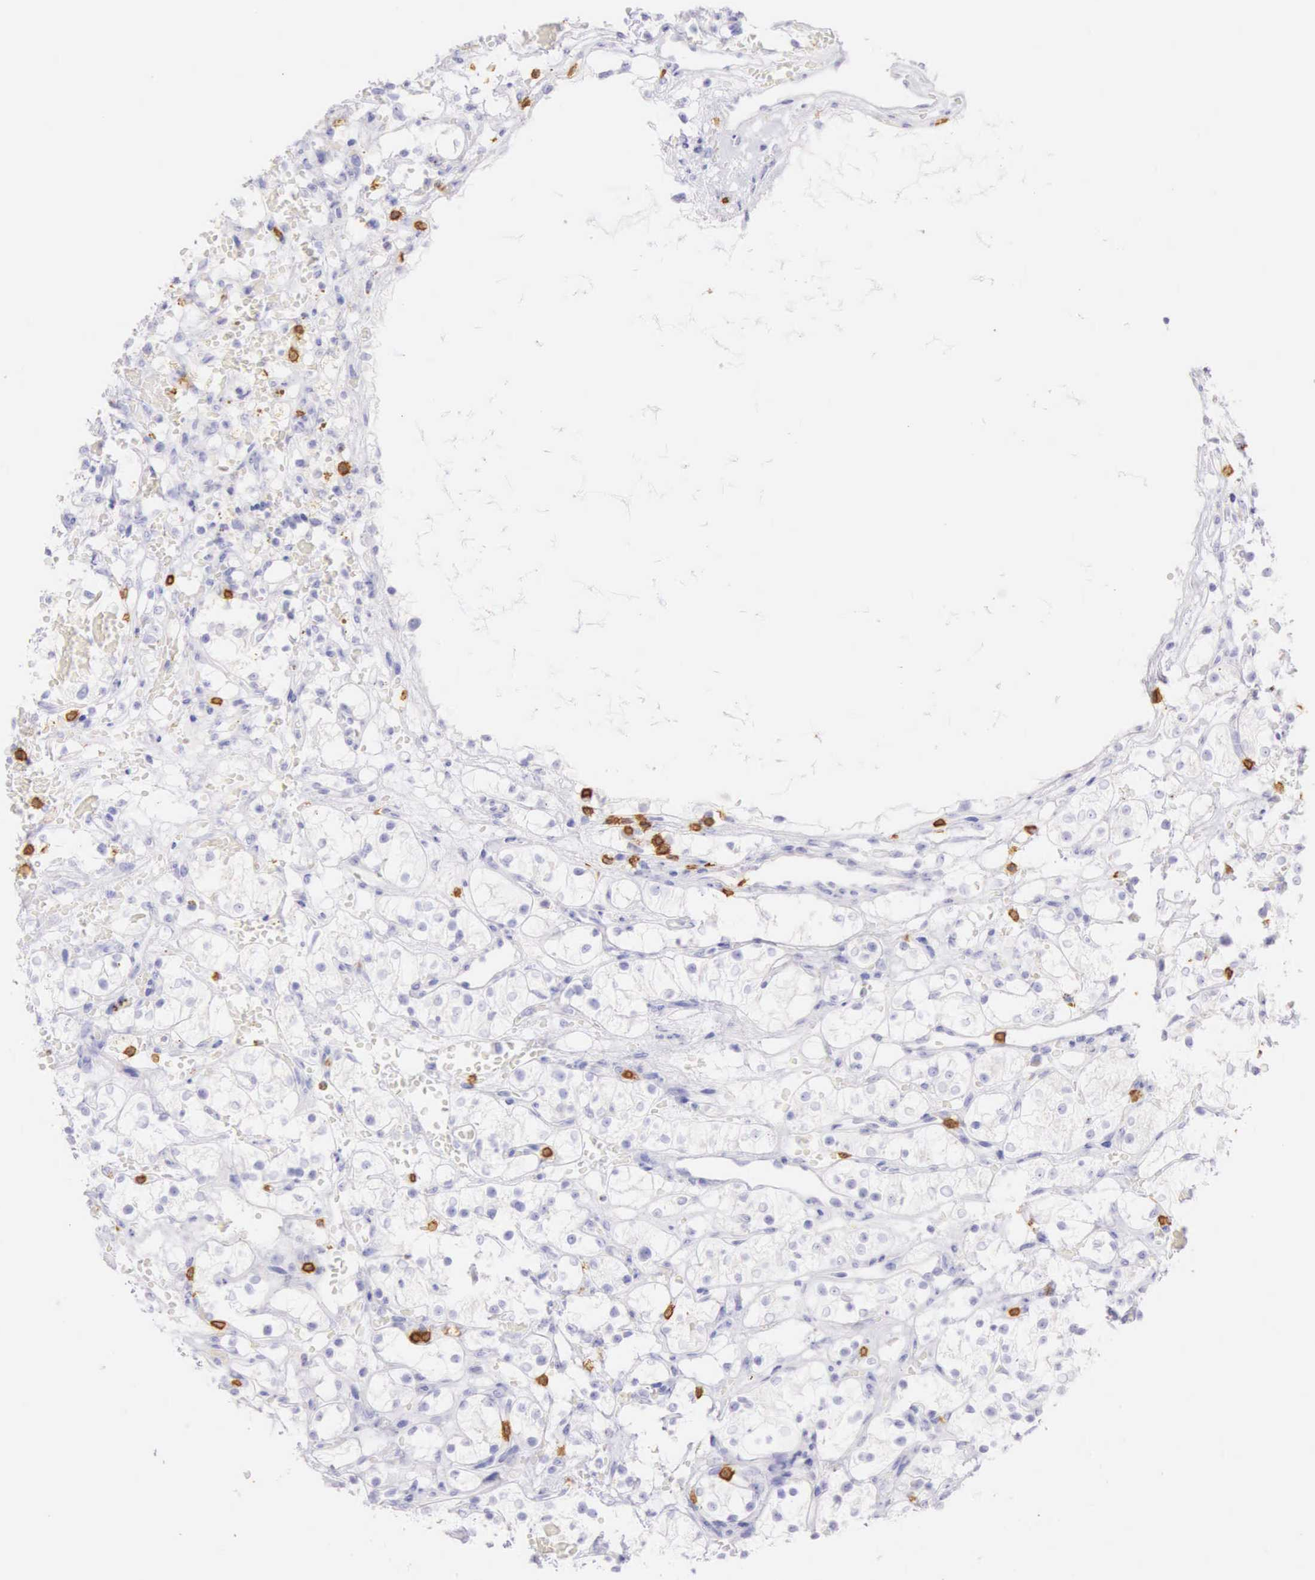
{"staining": {"intensity": "negative", "quantity": "none", "location": "none"}, "tissue": "renal cancer", "cell_type": "Tumor cells", "image_type": "cancer", "snomed": [{"axis": "morphology", "description": "Adenocarcinoma, NOS"}, {"axis": "topography", "description": "Kidney"}], "caption": "Photomicrograph shows no significant protein expression in tumor cells of renal cancer.", "gene": "CD3E", "patient": {"sex": "female", "age": 60}}